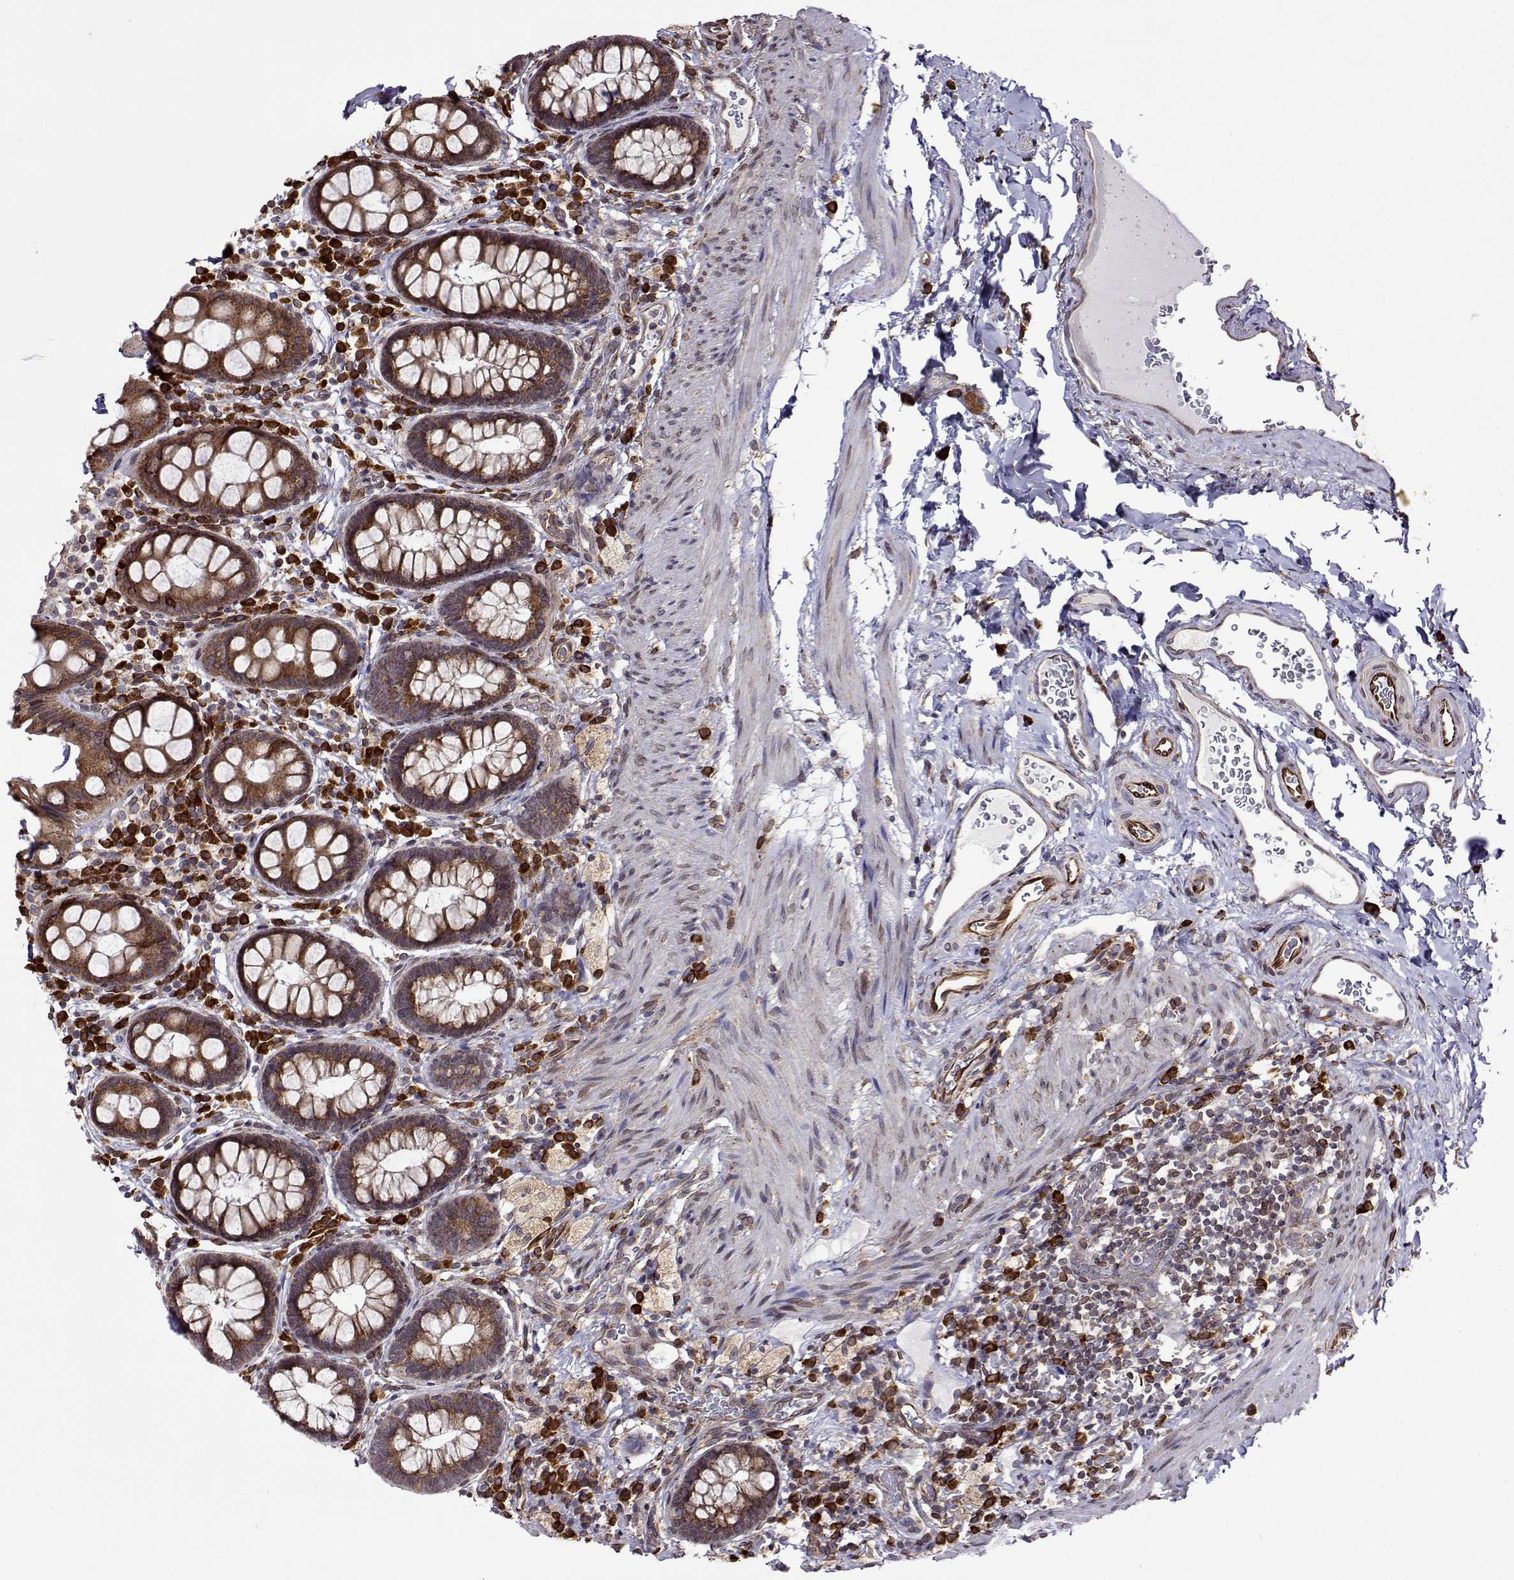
{"staining": {"intensity": "moderate", "quantity": ">75%", "location": "cytoplasmic/membranous"}, "tissue": "rectum", "cell_type": "Glandular cells", "image_type": "normal", "snomed": [{"axis": "morphology", "description": "Normal tissue, NOS"}, {"axis": "topography", "description": "Rectum"}, {"axis": "topography", "description": "Peripheral nerve tissue"}], "caption": "A high-resolution image shows IHC staining of normal rectum, which exhibits moderate cytoplasmic/membranous expression in about >75% of glandular cells.", "gene": "PGRMC2", "patient": {"sex": "female", "age": 69}}